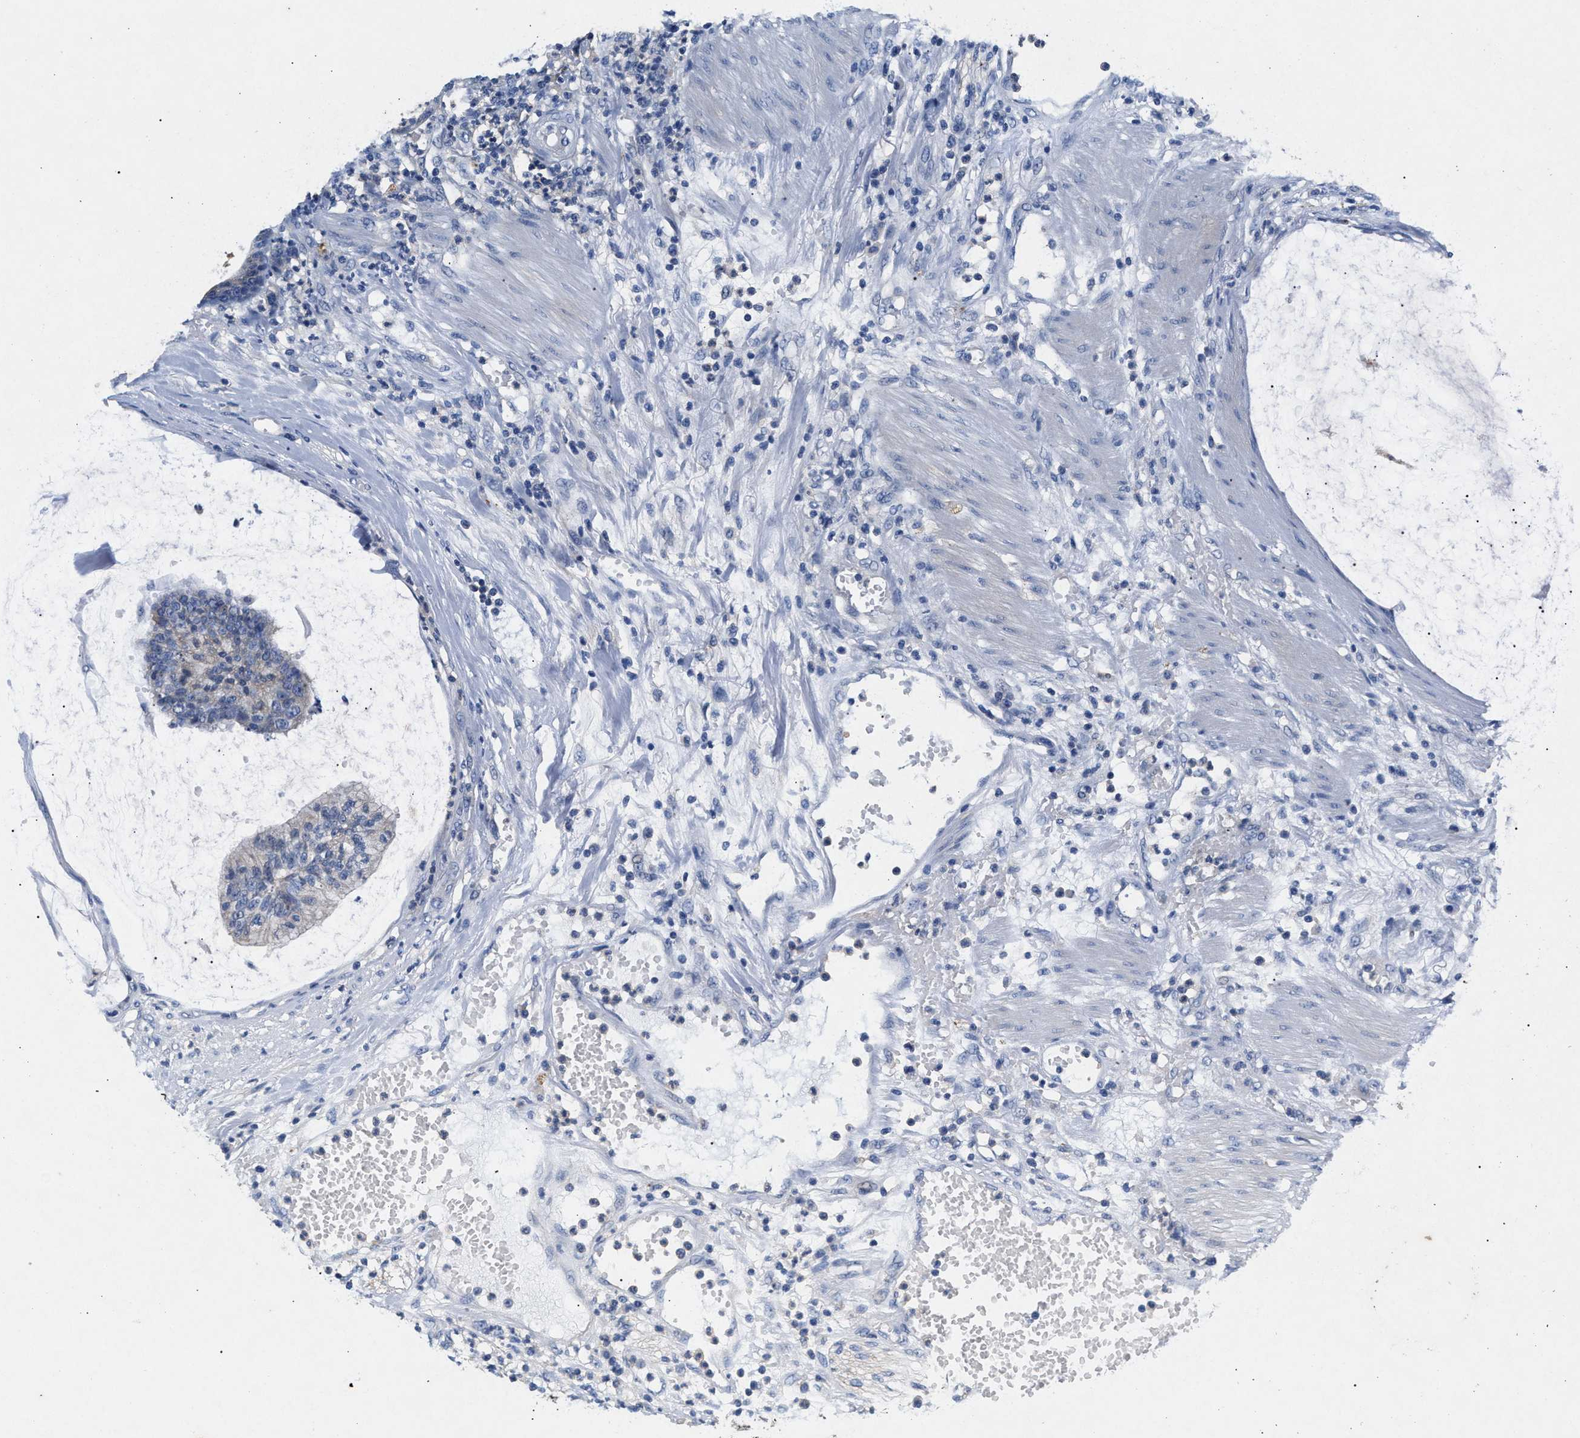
{"staining": {"intensity": "negative", "quantity": "none", "location": "none"}, "tissue": "colorectal cancer", "cell_type": "Tumor cells", "image_type": "cancer", "snomed": [{"axis": "morphology", "description": "Adenocarcinoma, NOS"}, {"axis": "topography", "description": "Colon"}], "caption": "Micrograph shows no protein positivity in tumor cells of adenocarcinoma (colorectal) tissue.", "gene": "GNAI3", "patient": {"sex": "female", "age": 84}}